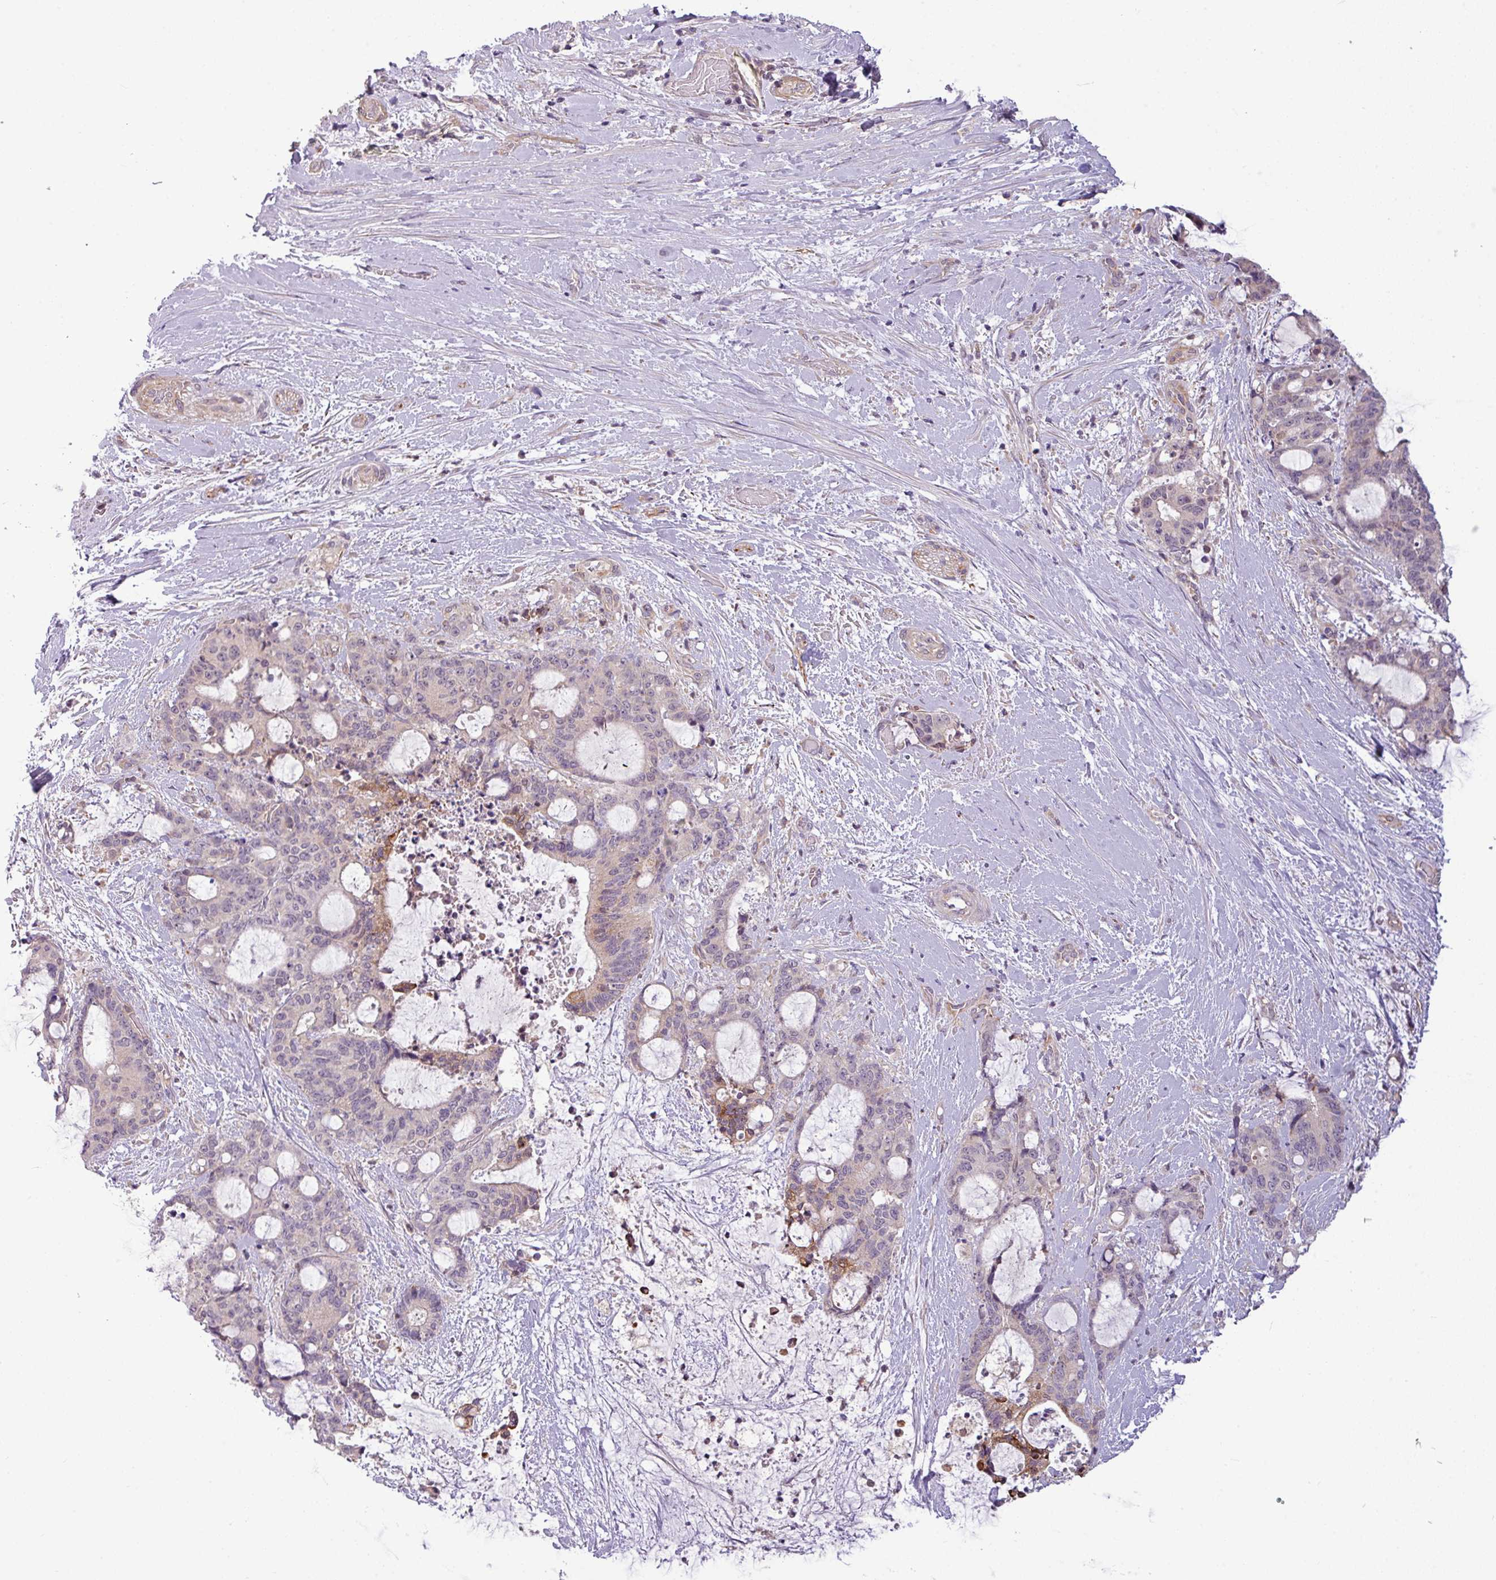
{"staining": {"intensity": "moderate", "quantity": "<25%", "location": "cytoplasmic/membranous"}, "tissue": "liver cancer", "cell_type": "Tumor cells", "image_type": "cancer", "snomed": [{"axis": "morphology", "description": "Normal tissue, NOS"}, {"axis": "morphology", "description": "Cholangiocarcinoma"}, {"axis": "topography", "description": "Liver"}, {"axis": "topography", "description": "Peripheral nerve tissue"}], "caption": "Liver cancer (cholangiocarcinoma) stained for a protein (brown) displays moderate cytoplasmic/membranous positive expression in approximately <25% of tumor cells.", "gene": "ZNF35", "patient": {"sex": "female", "age": 73}}